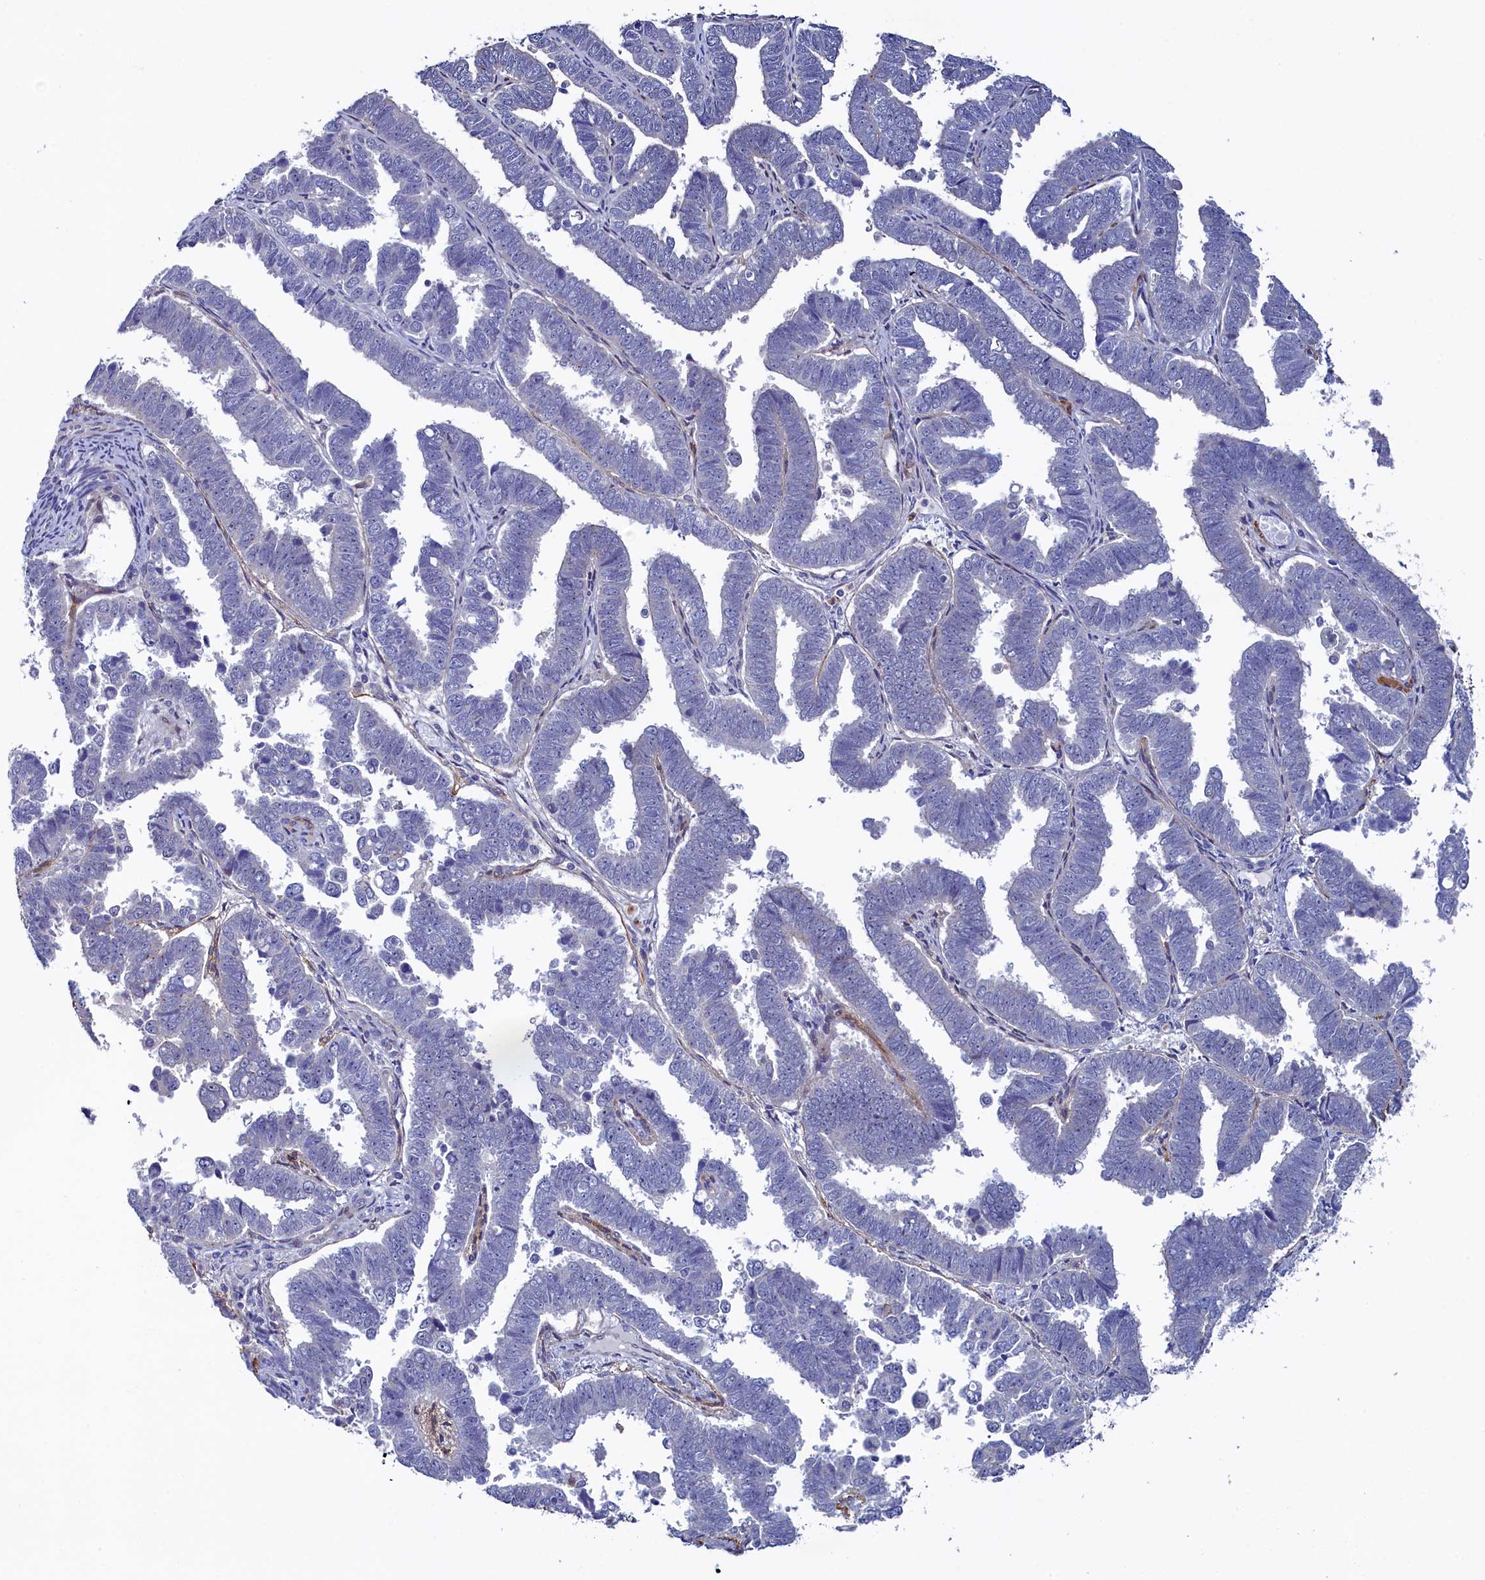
{"staining": {"intensity": "negative", "quantity": "none", "location": "none"}, "tissue": "endometrial cancer", "cell_type": "Tumor cells", "image_type": "cancer", "snomed": [{"axis": "morphology", "description": "Adenocarcinoma, NOS"}, {"axis": "topography", "description": "Endometrium"}], "caption": "An image of human endometrial cancer is negative for staining in tumor cells.", "gene": "PIK3C3", "patient": {"sex": "female", "age": 75}}